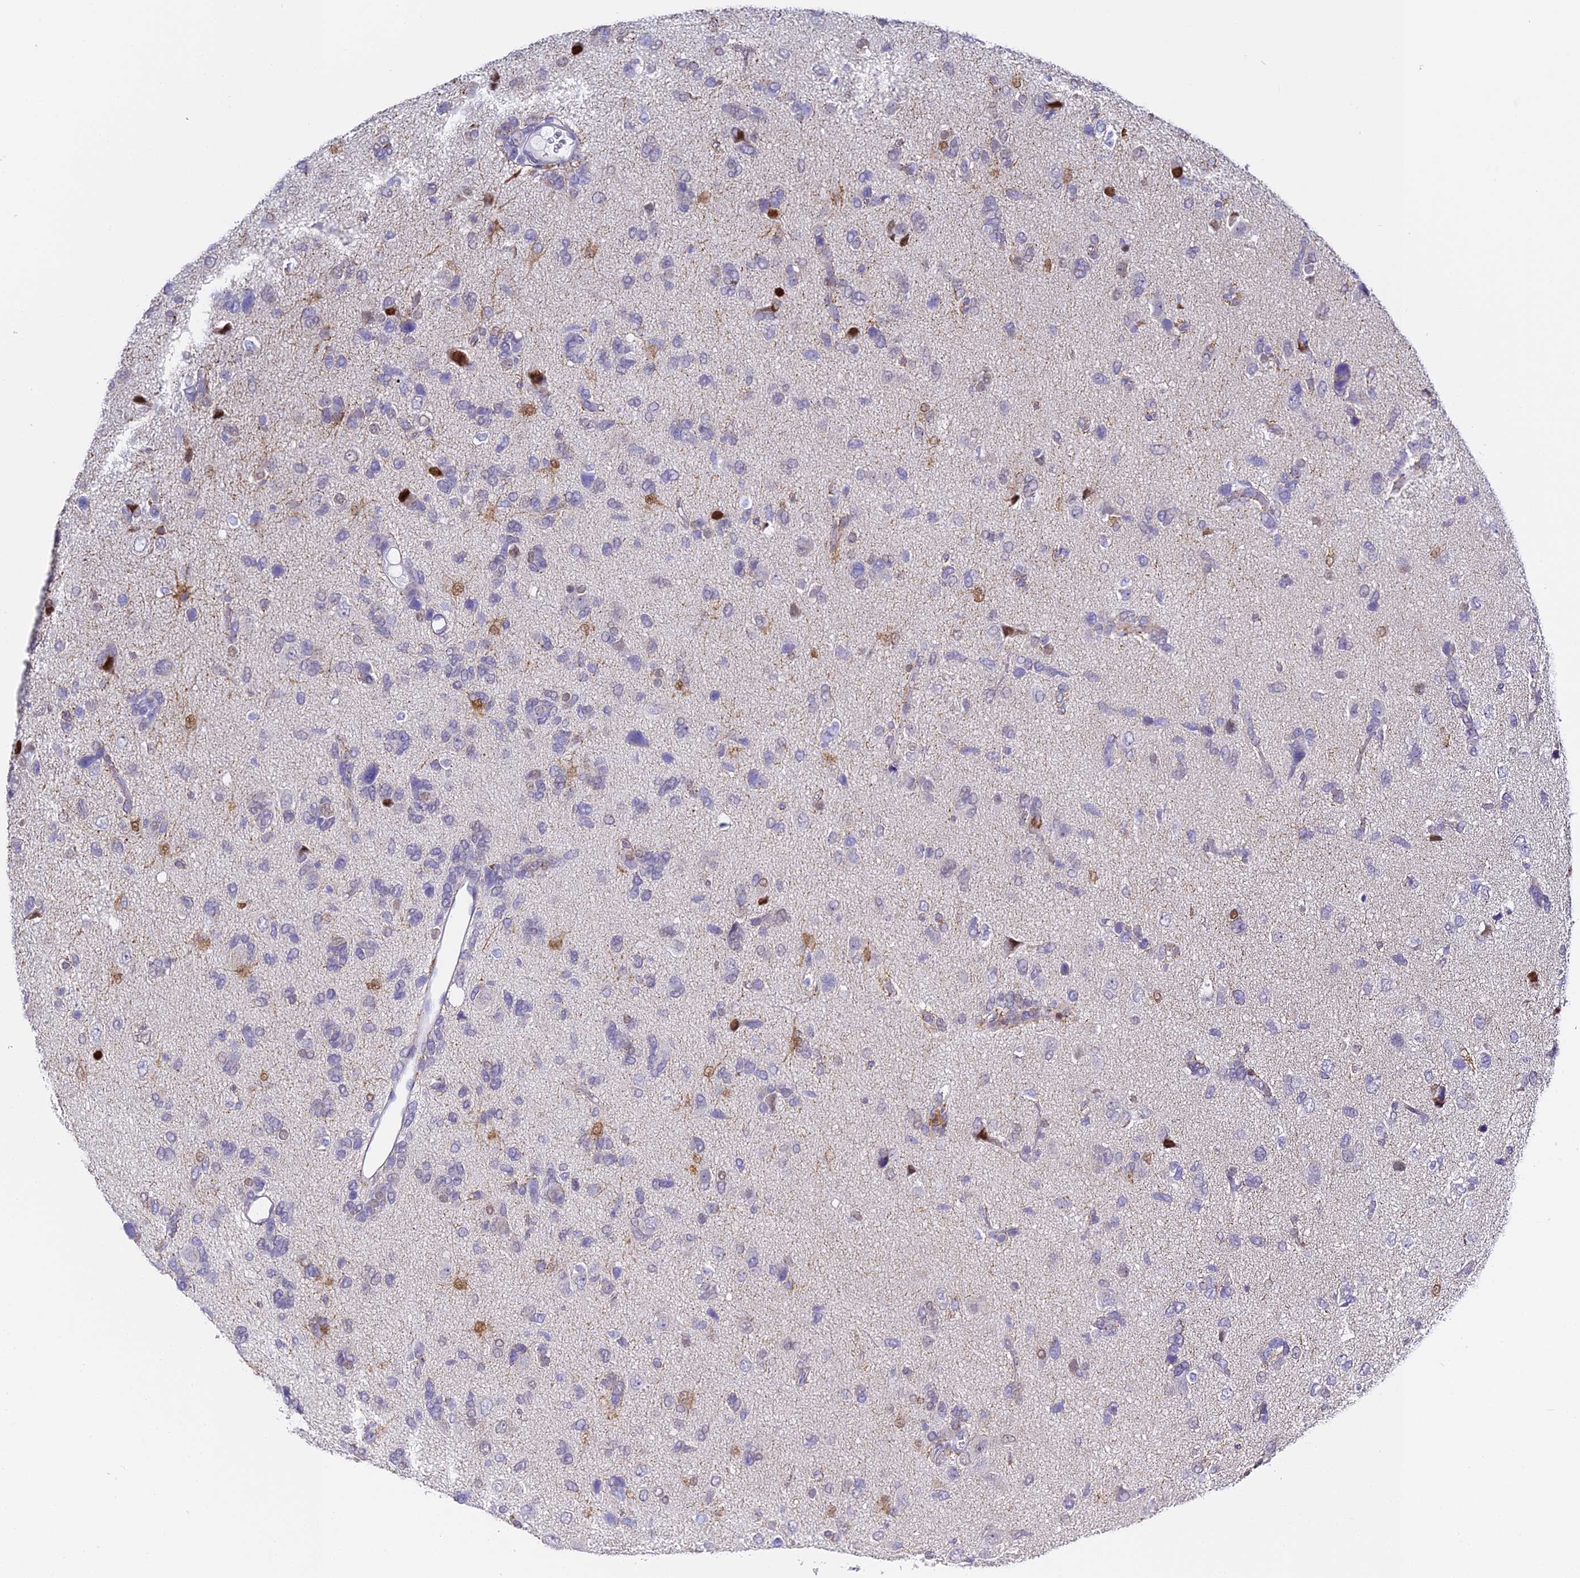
{"staining": {"intensity": "negative", "quantity": "none", "location": "none"}, "tissue": "glioma", "cell_type": "Tumor cells", "image_type": "cancer", "snomed": [{"axis": "morphology", "description": "Glioma, malignant, High grade"}, {"axis": "topography", "description": "Brain"}], "caption": "The photomicrograph shows no significant expression in tumor cells of malignant high-grade glioma. Nuclei are stained in blue.", "gene": "SERP1", "patient": {"sex": "female", "age": 59}}